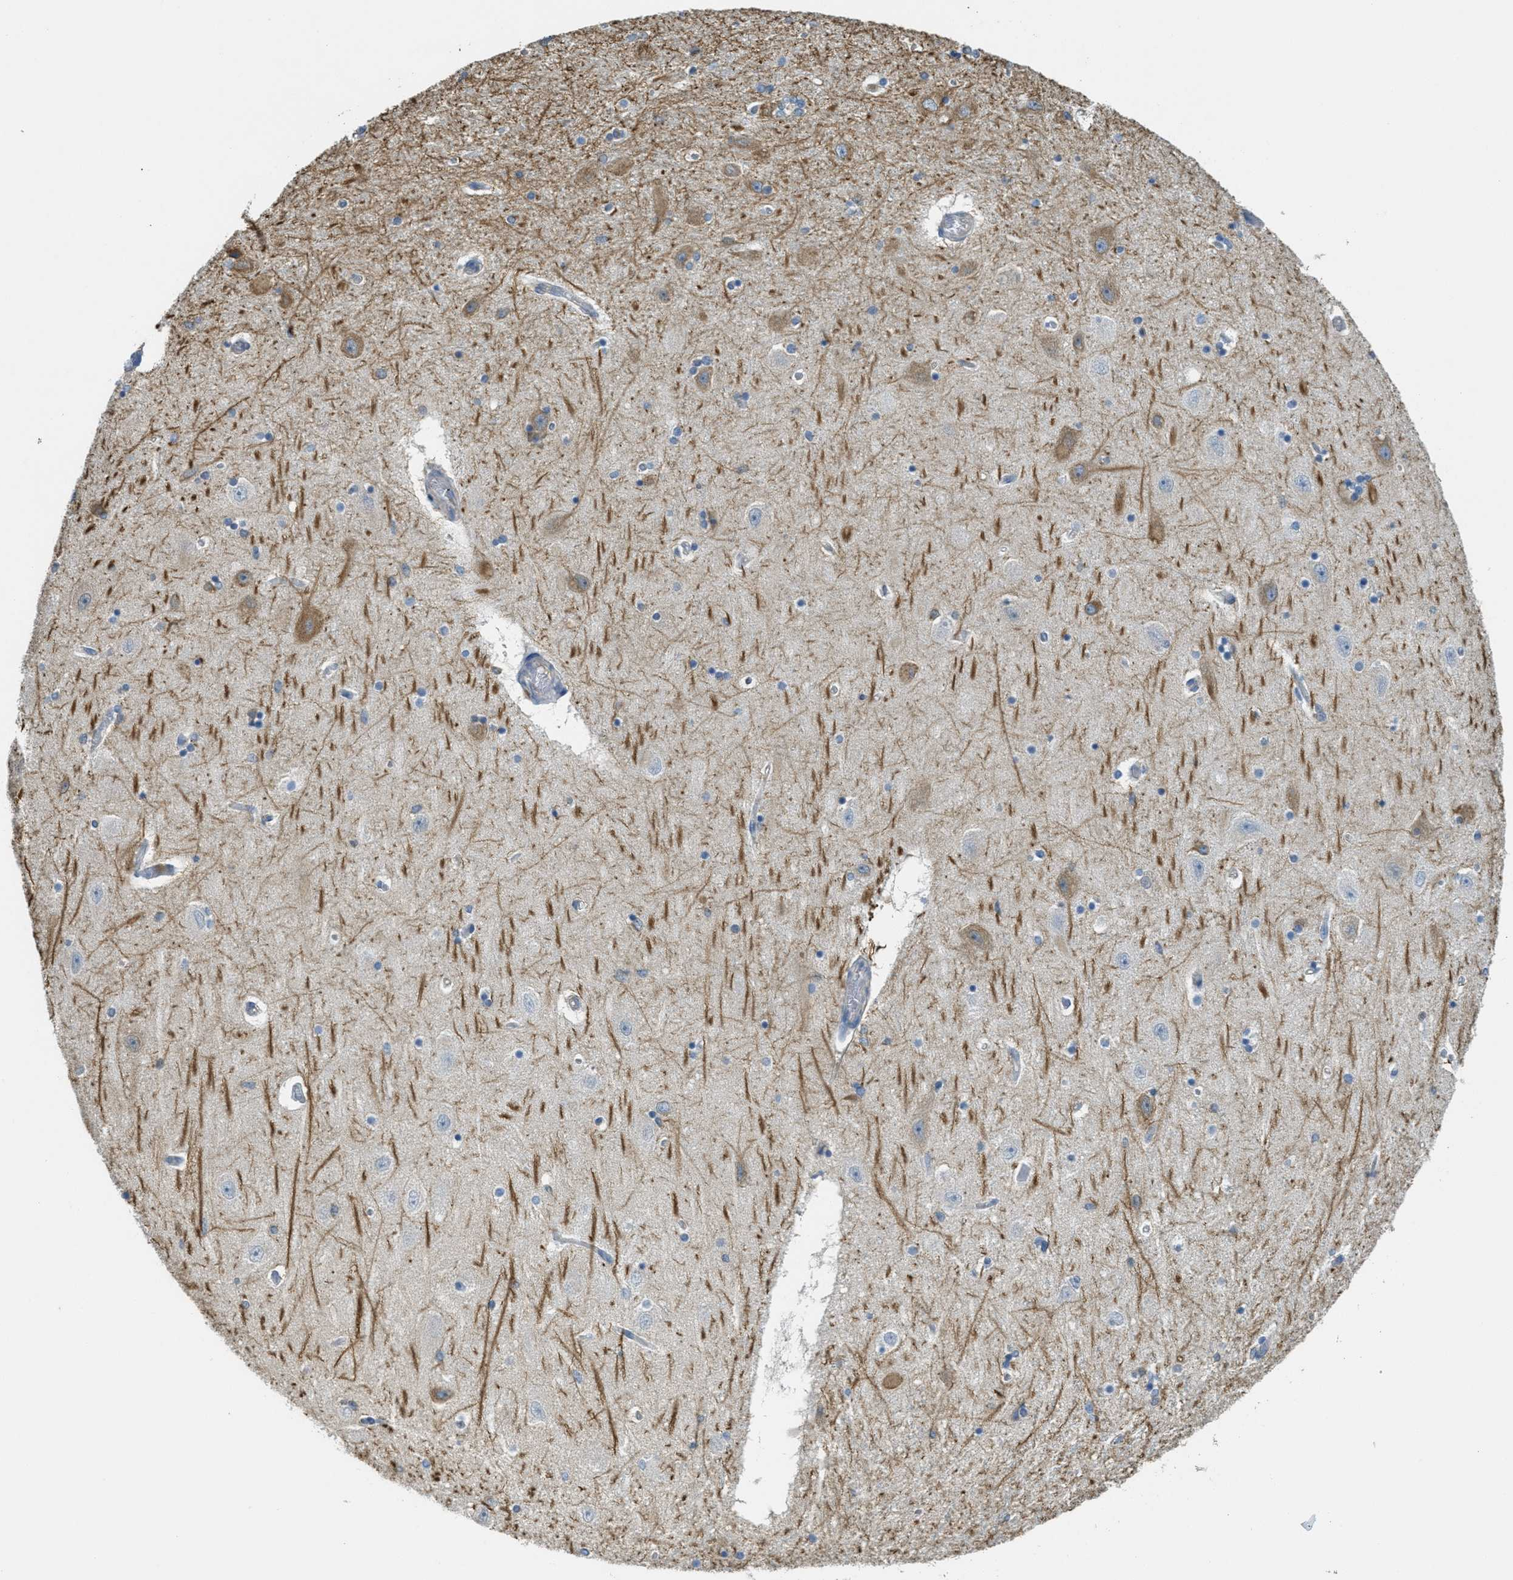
{"staining": {"intensity": "negative", "quantity": "none", "location": "none"}, "tissue": "hippocampus", "cell_type": "Glial cells", "image_type": "normal", "snomed": [{"axis": "morphology", "description": "Normal tissue, NOS"}, {"axis": "topography", "description": "Hippocampus"}], "caption": "Hippocampus stained for a protein using immunohistochemistry (IHC) reveals no positivity glial cells.", "gene": "GRIK2", "patient": {"sex": "female", "age": 54}}